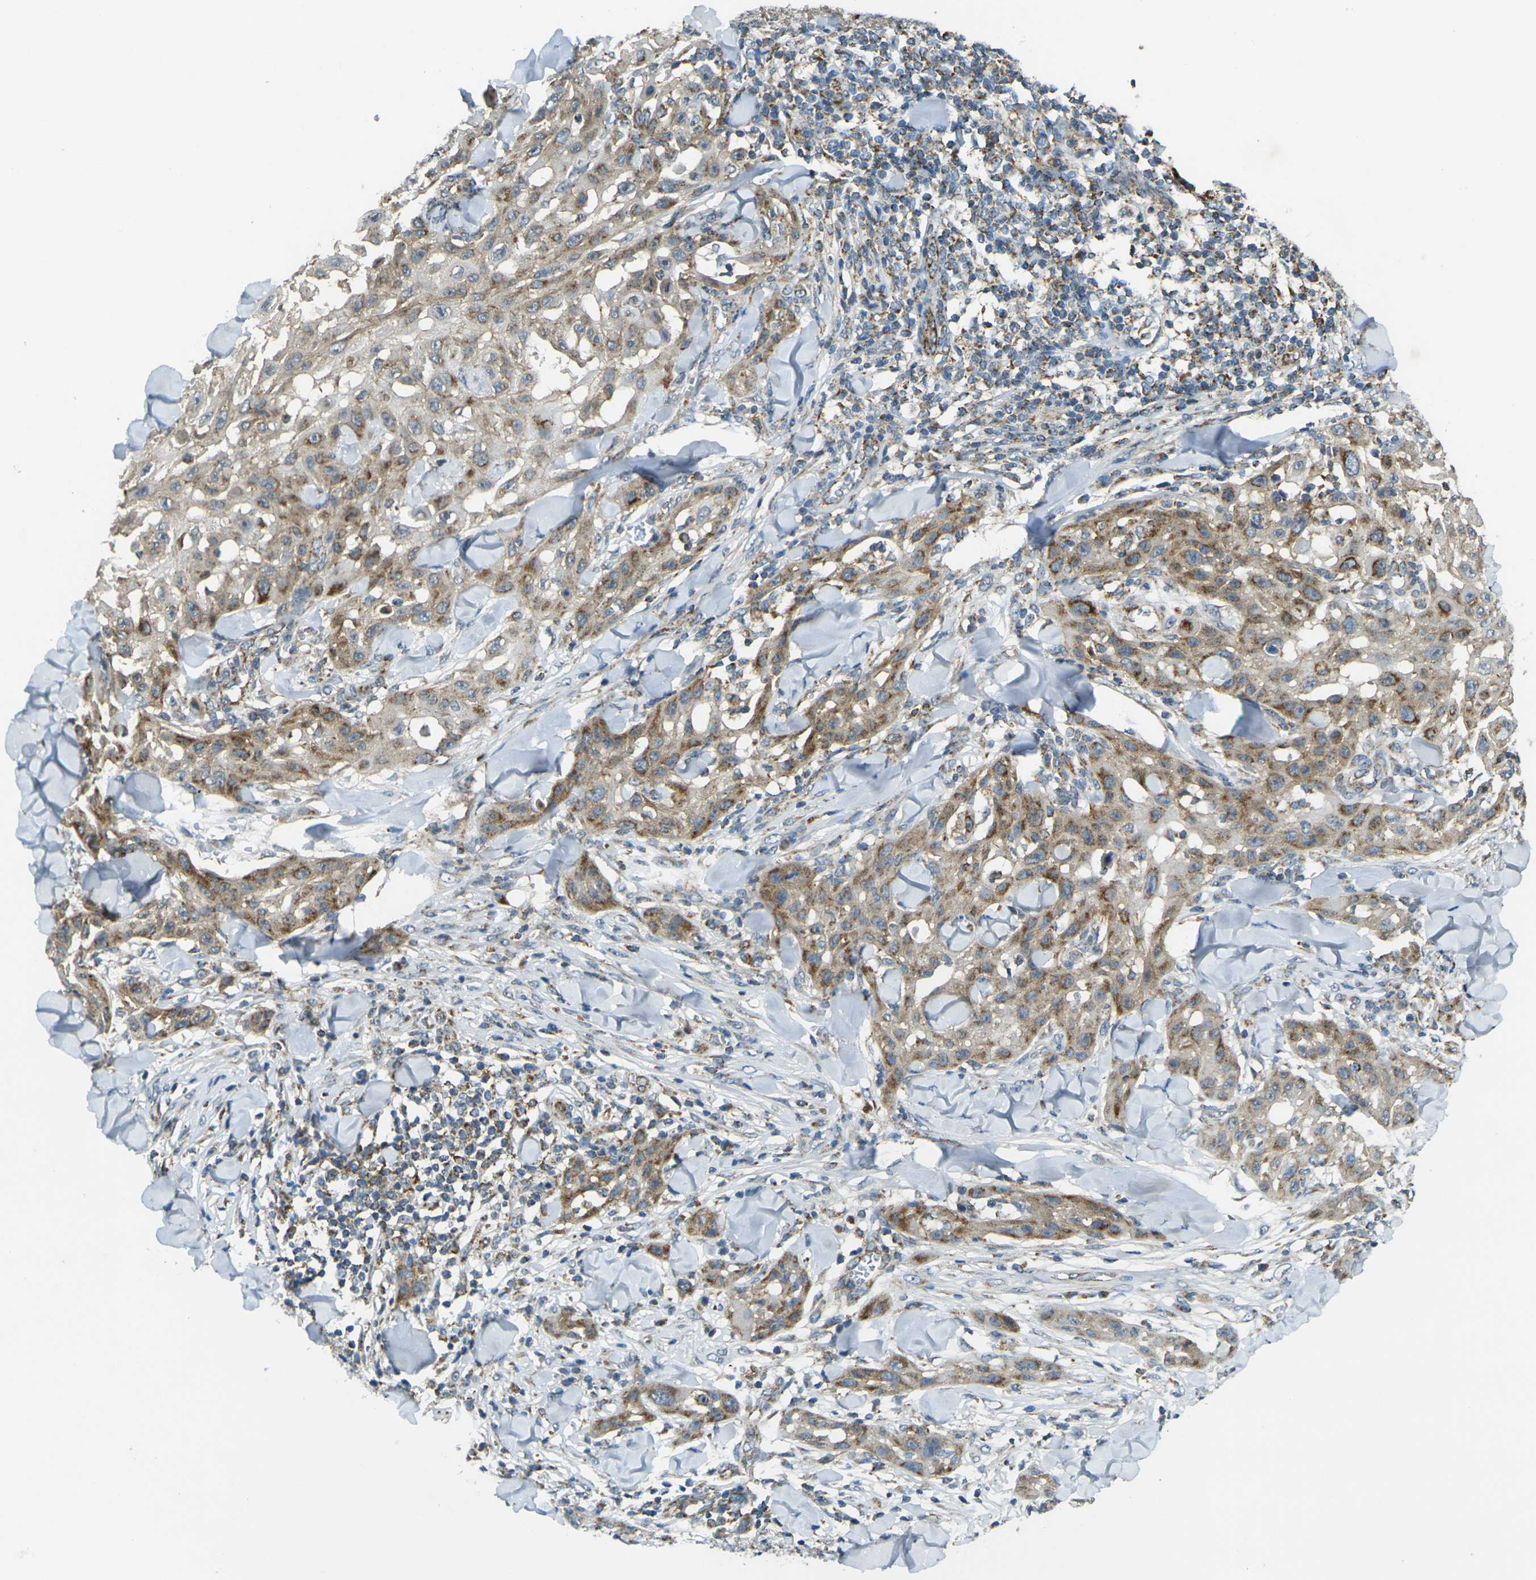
{"staining": {"intensity": "moderate", "quantity": ">75%", "location": "cytoplasmic/membranous"}, "tissue": "skin cancer", "cell_type": "Tumor cells", "image_type": "cancer", "snomed": [{"axis": "morphology", "description": "Squamous cell carcinoma, NOS"}, {"axis": "topography", "description": "Skin"}], "caption": "Immunohistochemical staining of skin squamous cell carcinoma shows medium levels of moderate cytoplasmic/membranous expression in about >75% of tumor cells.", "gene": "IGF1R", "patient": {"sex": "male", "age": 24}}